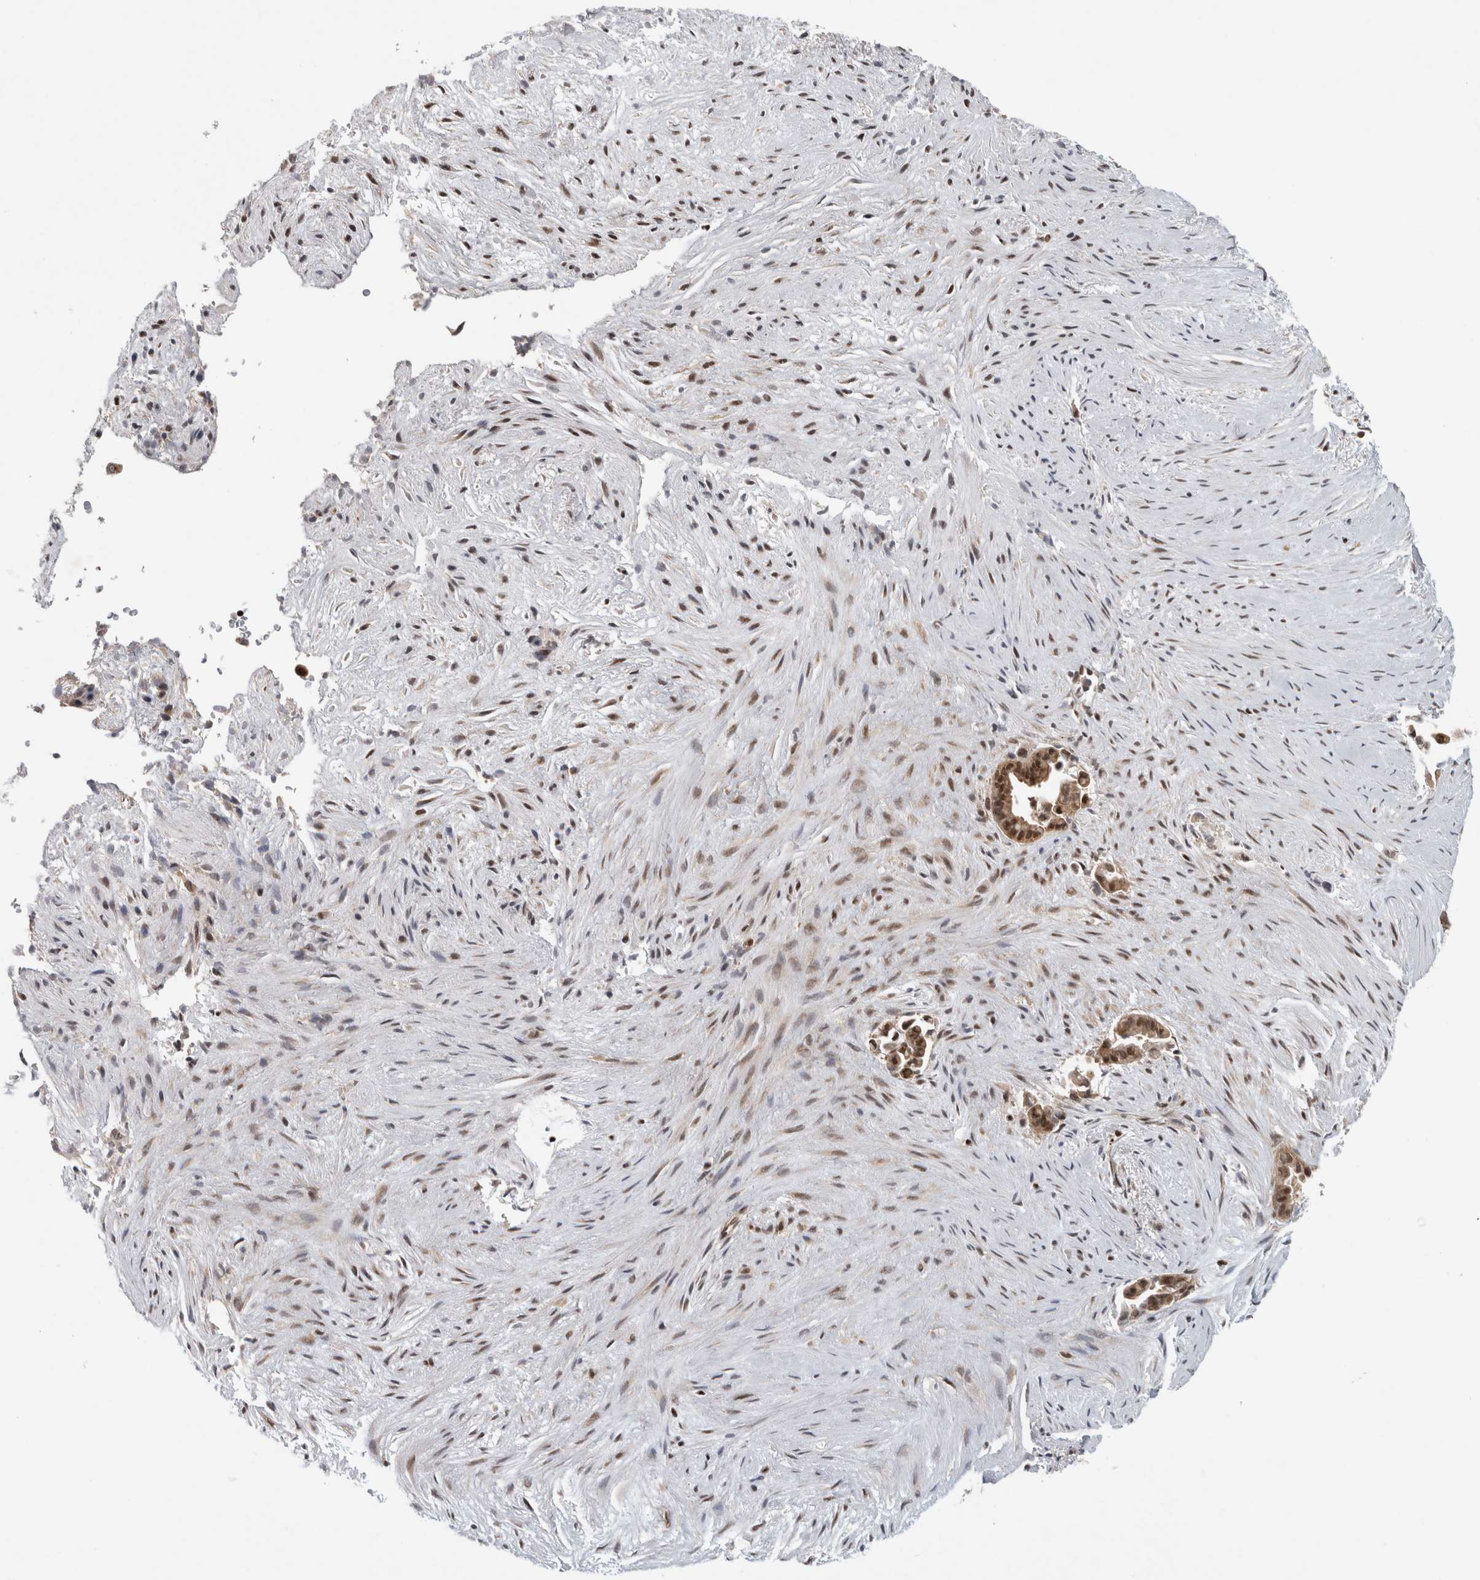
{"staining": {"intensity": "moderate", "quantity": ">75%", "location": "cytoplasmic/membranous,nuclear"}, "tissue": "liver cancer", "cell_type": "Tumor cells", "image_type": "cancer", "snomed": [{"axis": "morphology", "description": "Cholangiocarcinoma"}, {"axis": "topography", "description": "Liver"}], "caption": "IHC of cholangiocarcinoma (liver) exhibits medium levels of moderate cytoplasmic/membranous and nuclear positivity in approximately >75% of tumor cells.", "gene": "KDM8", "patient": {"sex": "female", "age": 55}}